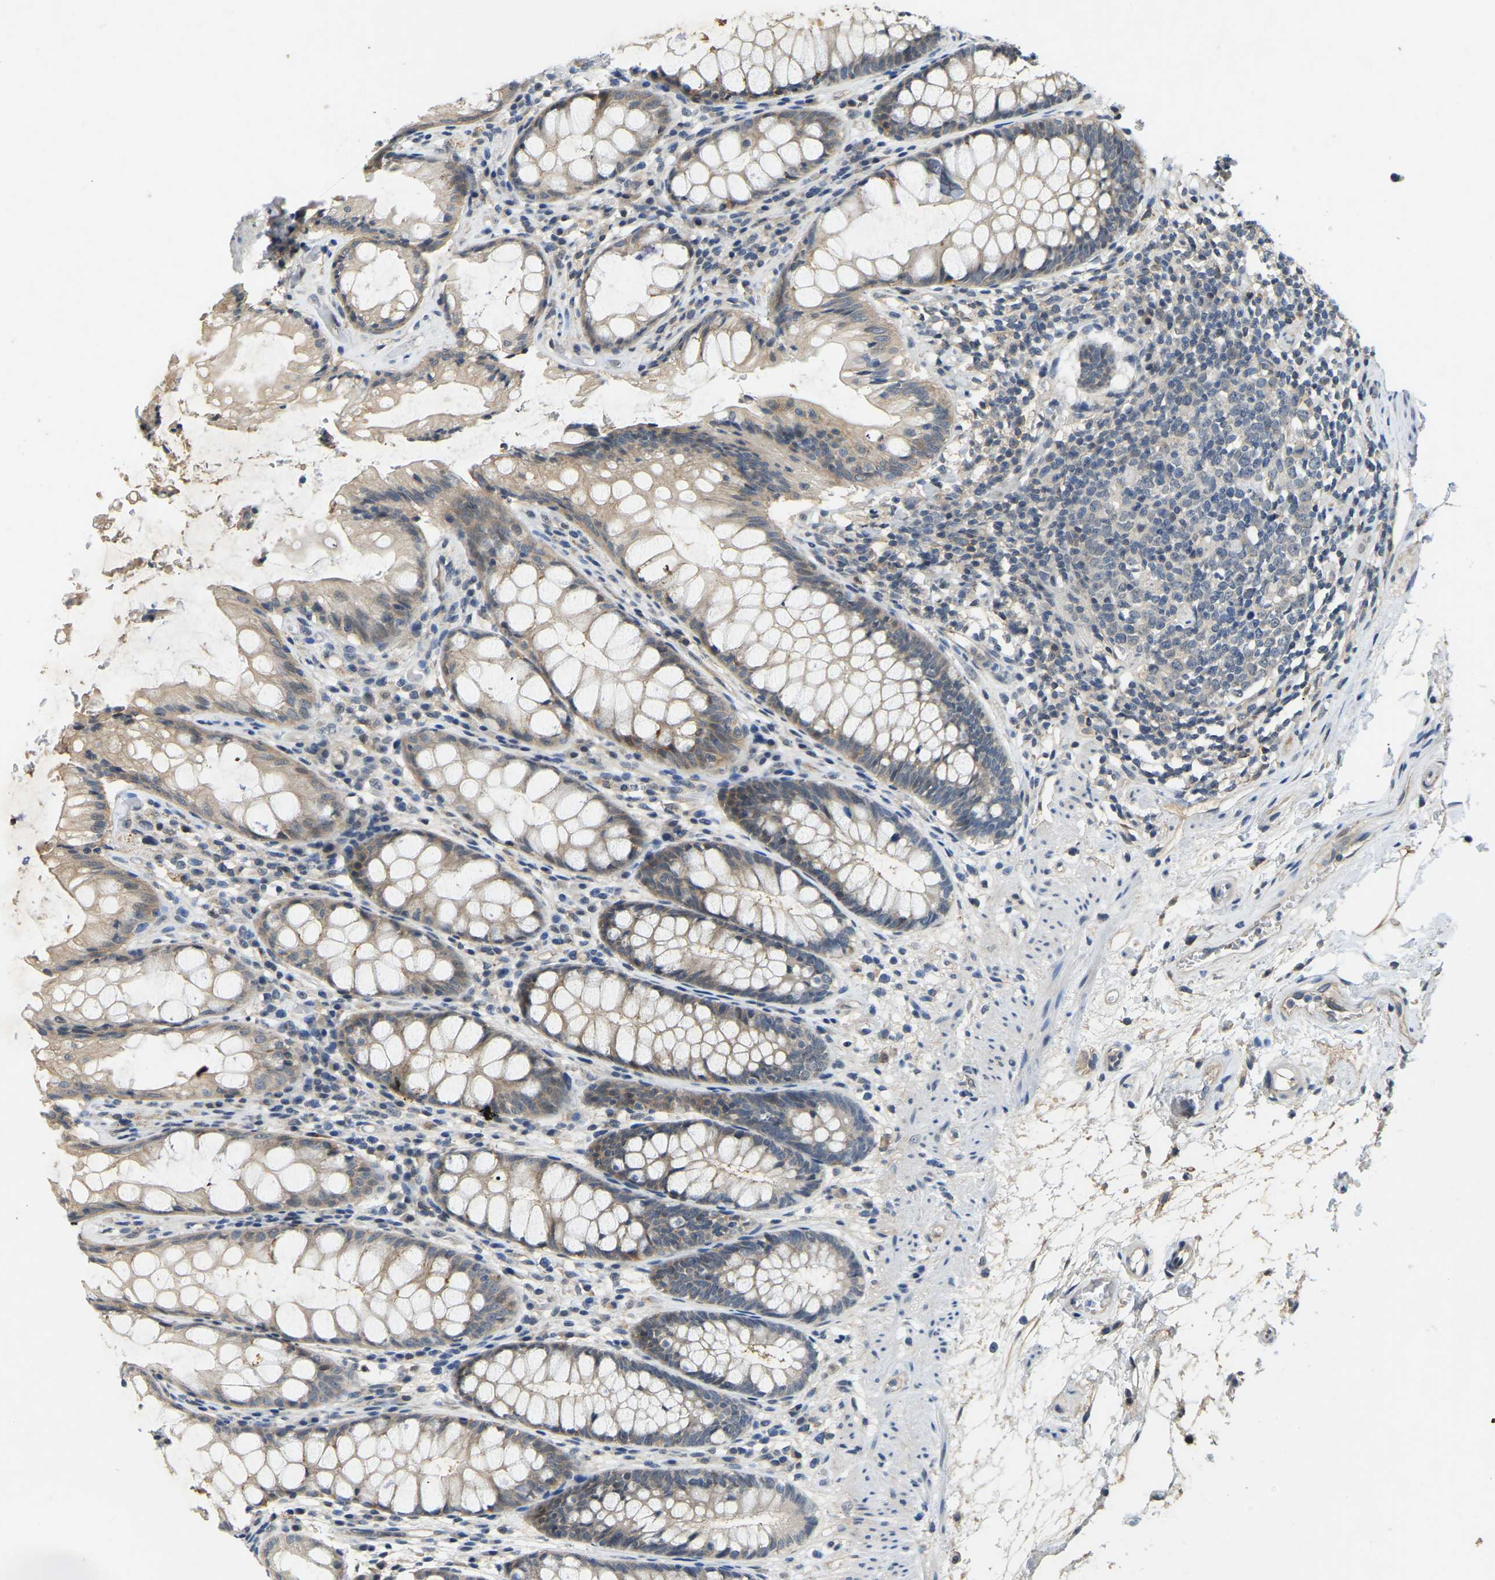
{"staining": {"intensity": "weak", "quantity": "<25%", "location": "cytoplasmic/membranous"}, "tissue": "rectum", "cell_type": "Glandular cells", "image_type": "normal", "snomed": [{"axis": "morphology", "description": "Normal tissue, NOS"}, {"axis": "topography", "description": "Rectum"}], "caption": "Immunohistochemical staining of unremarkable human rectum demonstrates no significant staining in glandular cells.", "gene": "AHNAK", "patient": {"sex": "male", "age": 64}}